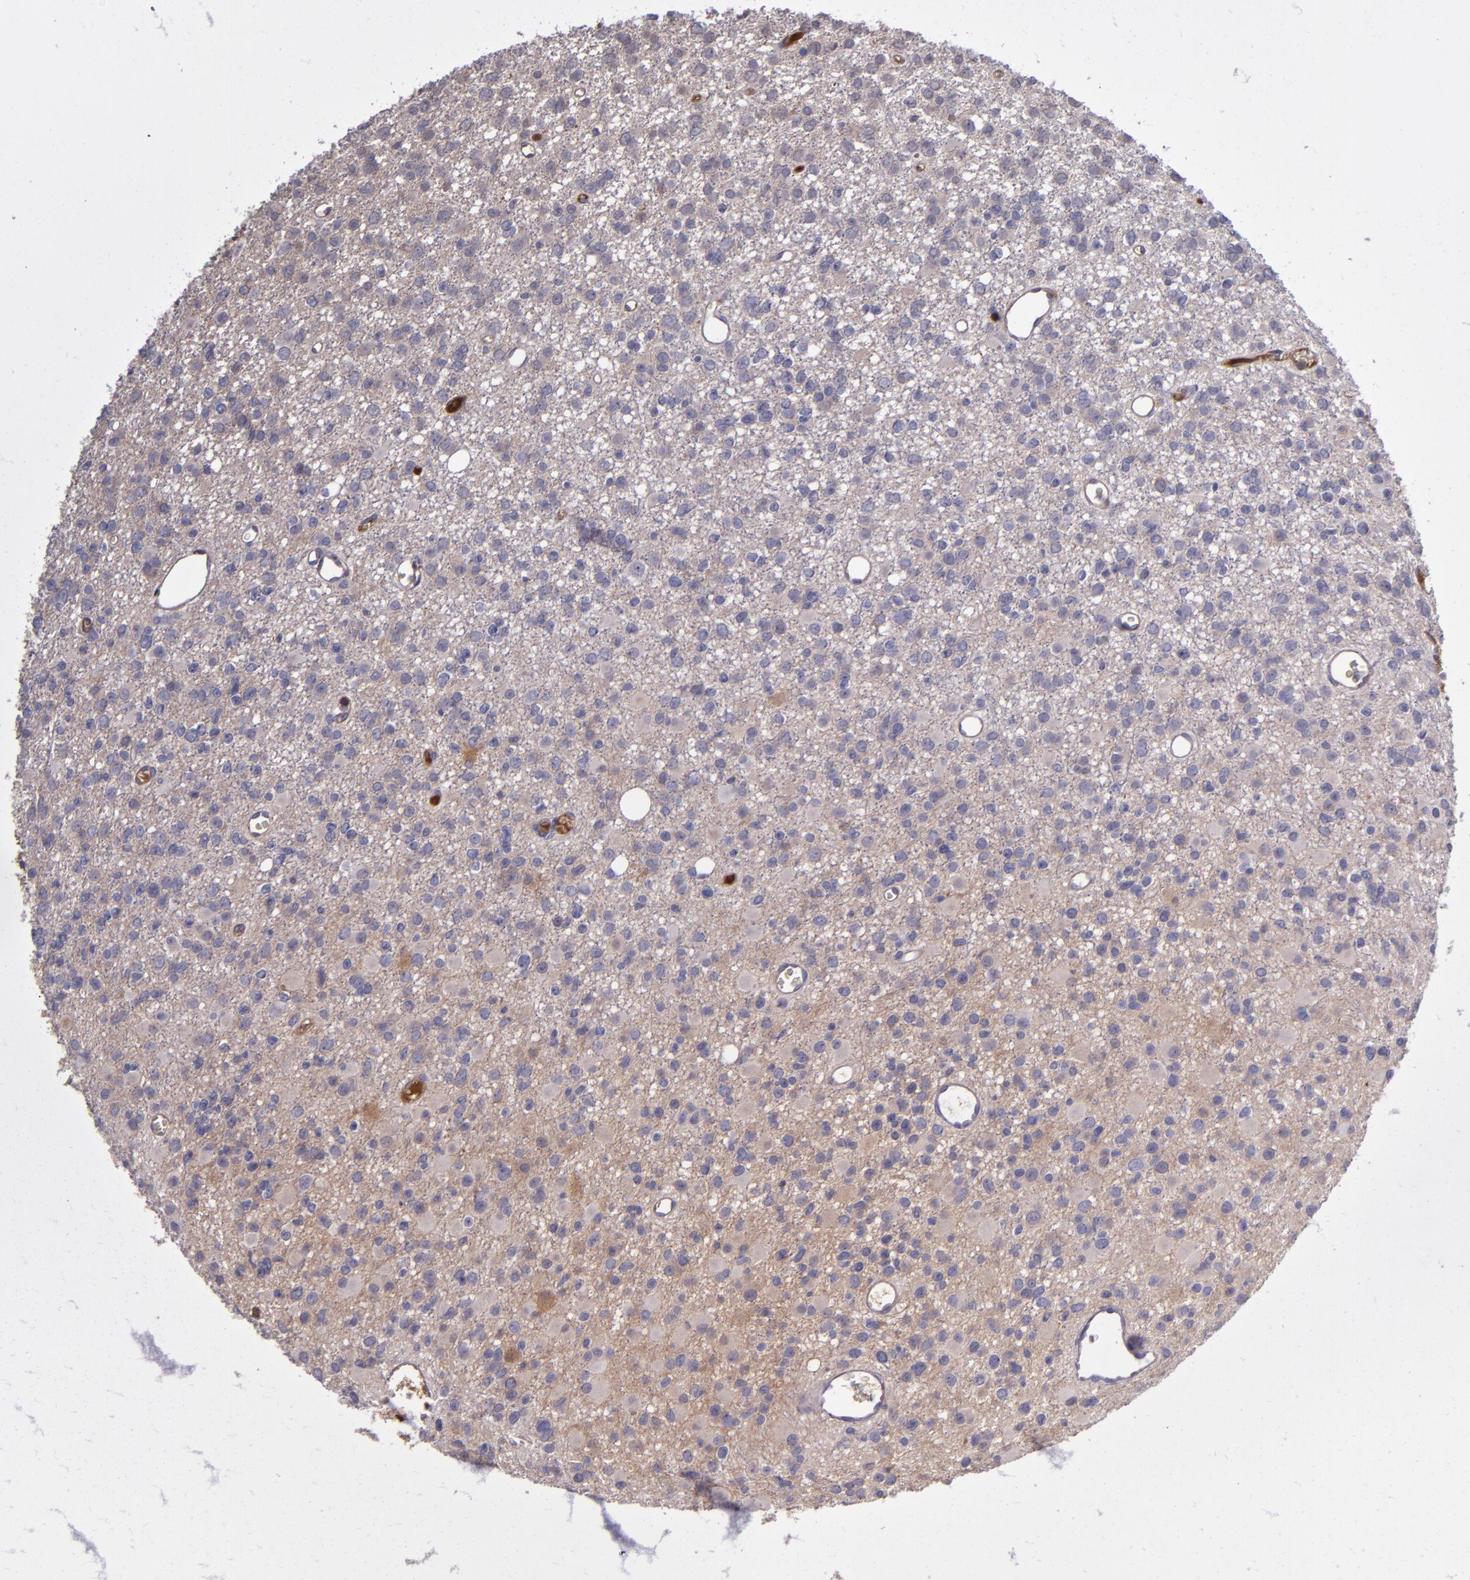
{"staining": {"intensity": "weak", "quantity": "<25%", "location": "cytoplasmic/membranous"}, "tissue": "glioma", "cell_type": "Tumor cells", "image_type": "cancer", "snomed": [{"axis": "morphology", "description": "Glioma, malignant, Low grade"}, {"axis": "topography", "description": "Brain"}], "caption": "This is a photomicrograph of immunohistochemistry (IHC) staining of glioma, which shows no staining in tumor cells.", "gene": "CLEC3B", "patient": {"sex": "male", "age": 42}}